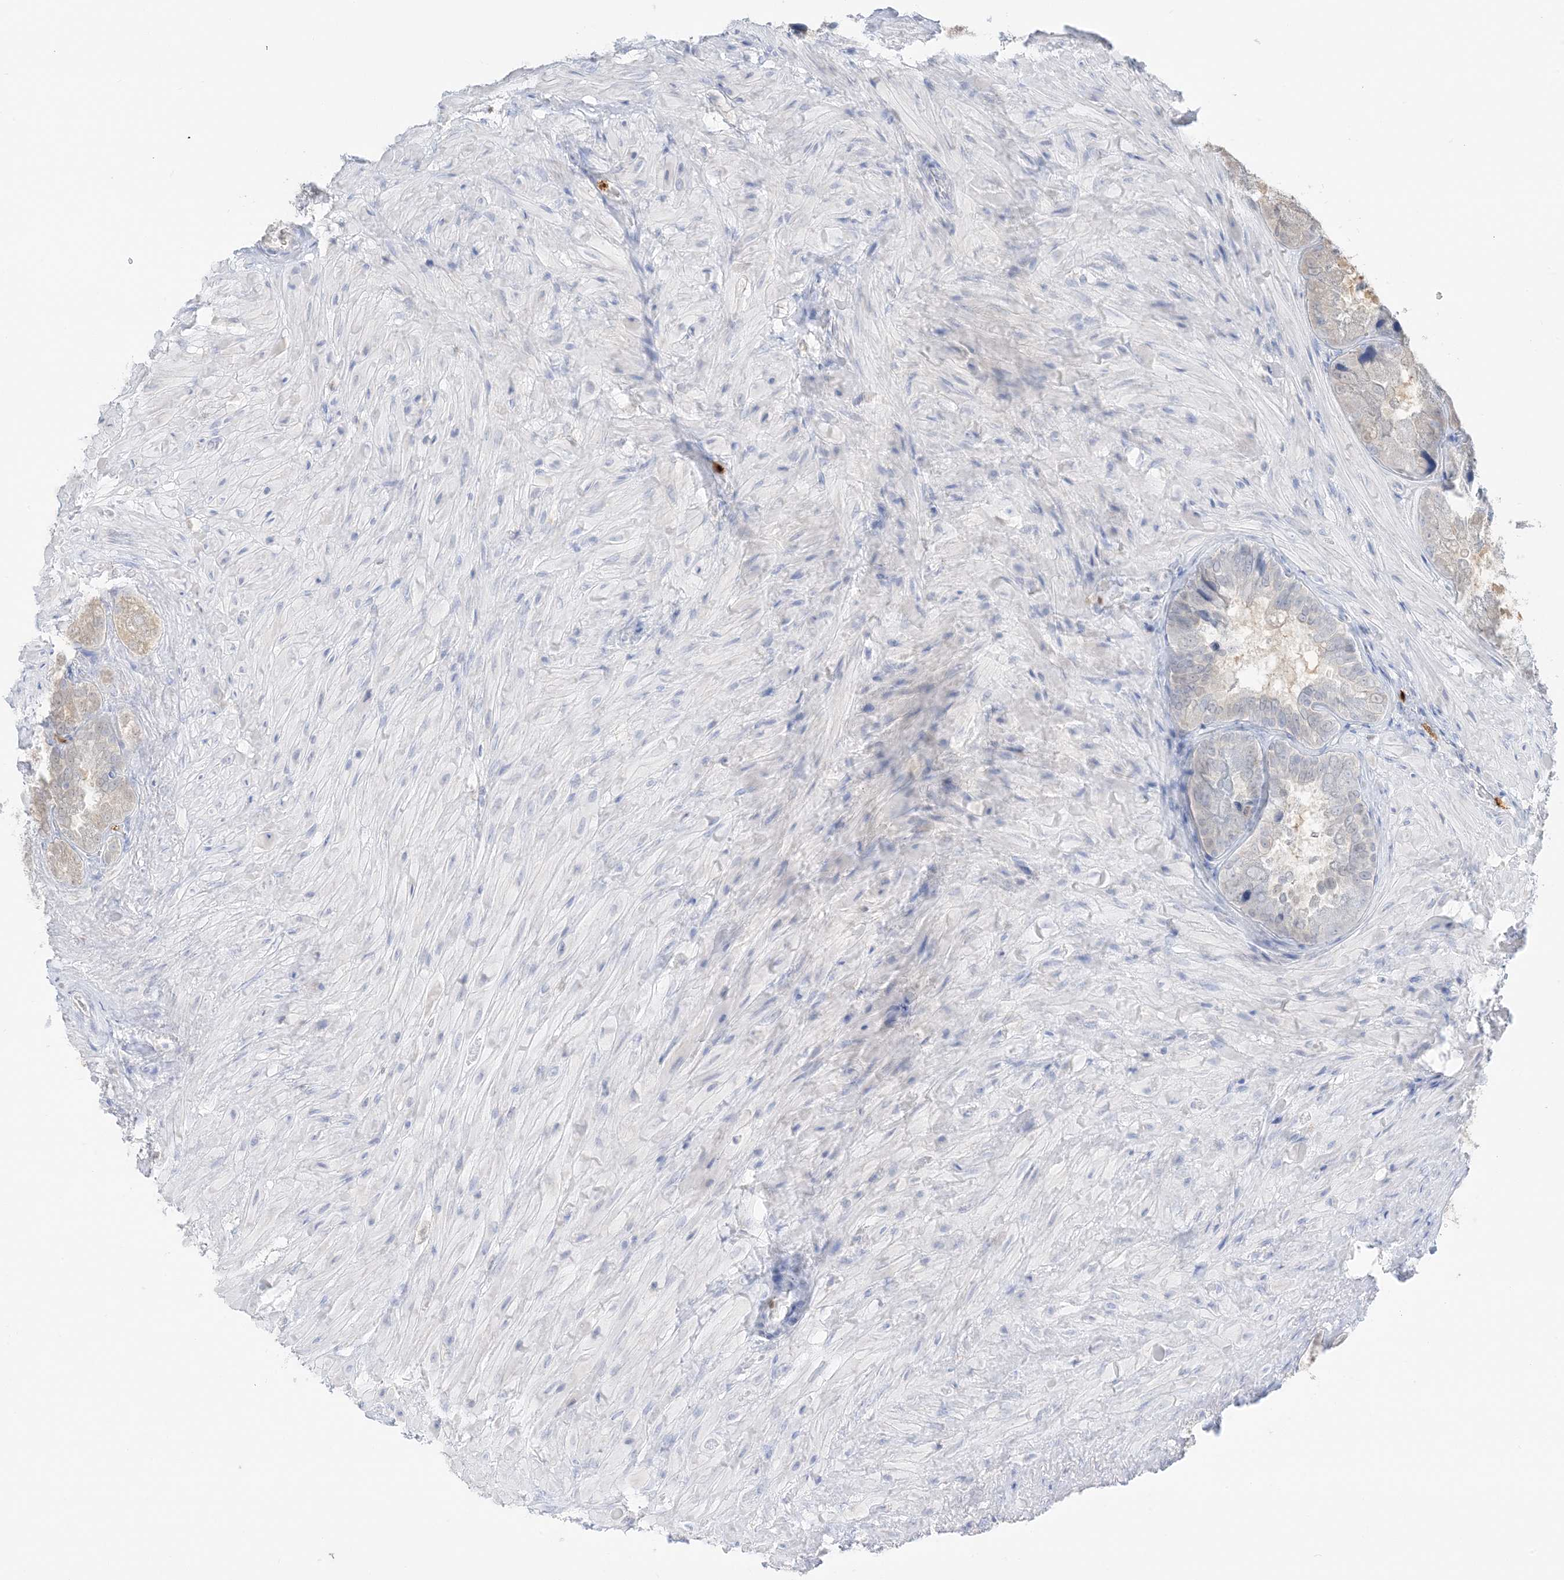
{"staining": {"intensity": "weak", "quantity": "<25%", "location": "cytoplasmic/membranous,nuclear"}, "tissue": "seminal vesicle", "cell_type": "Glandular cells", "image_type": "normal", "snomed": [{"axis": "morphology", "description": "Normal tissue, NOS"}, {"axis": "topography", "description": "Seminal veicle"}, {"axis": "topography", "description": "Peripheral nerve tissue"}], "caption": "Image shows no significant protein expression in glandular cells of unremarkable seminal vesicle.", "gene": "GCA", "patient": {"sex": "male", "age": 63}}